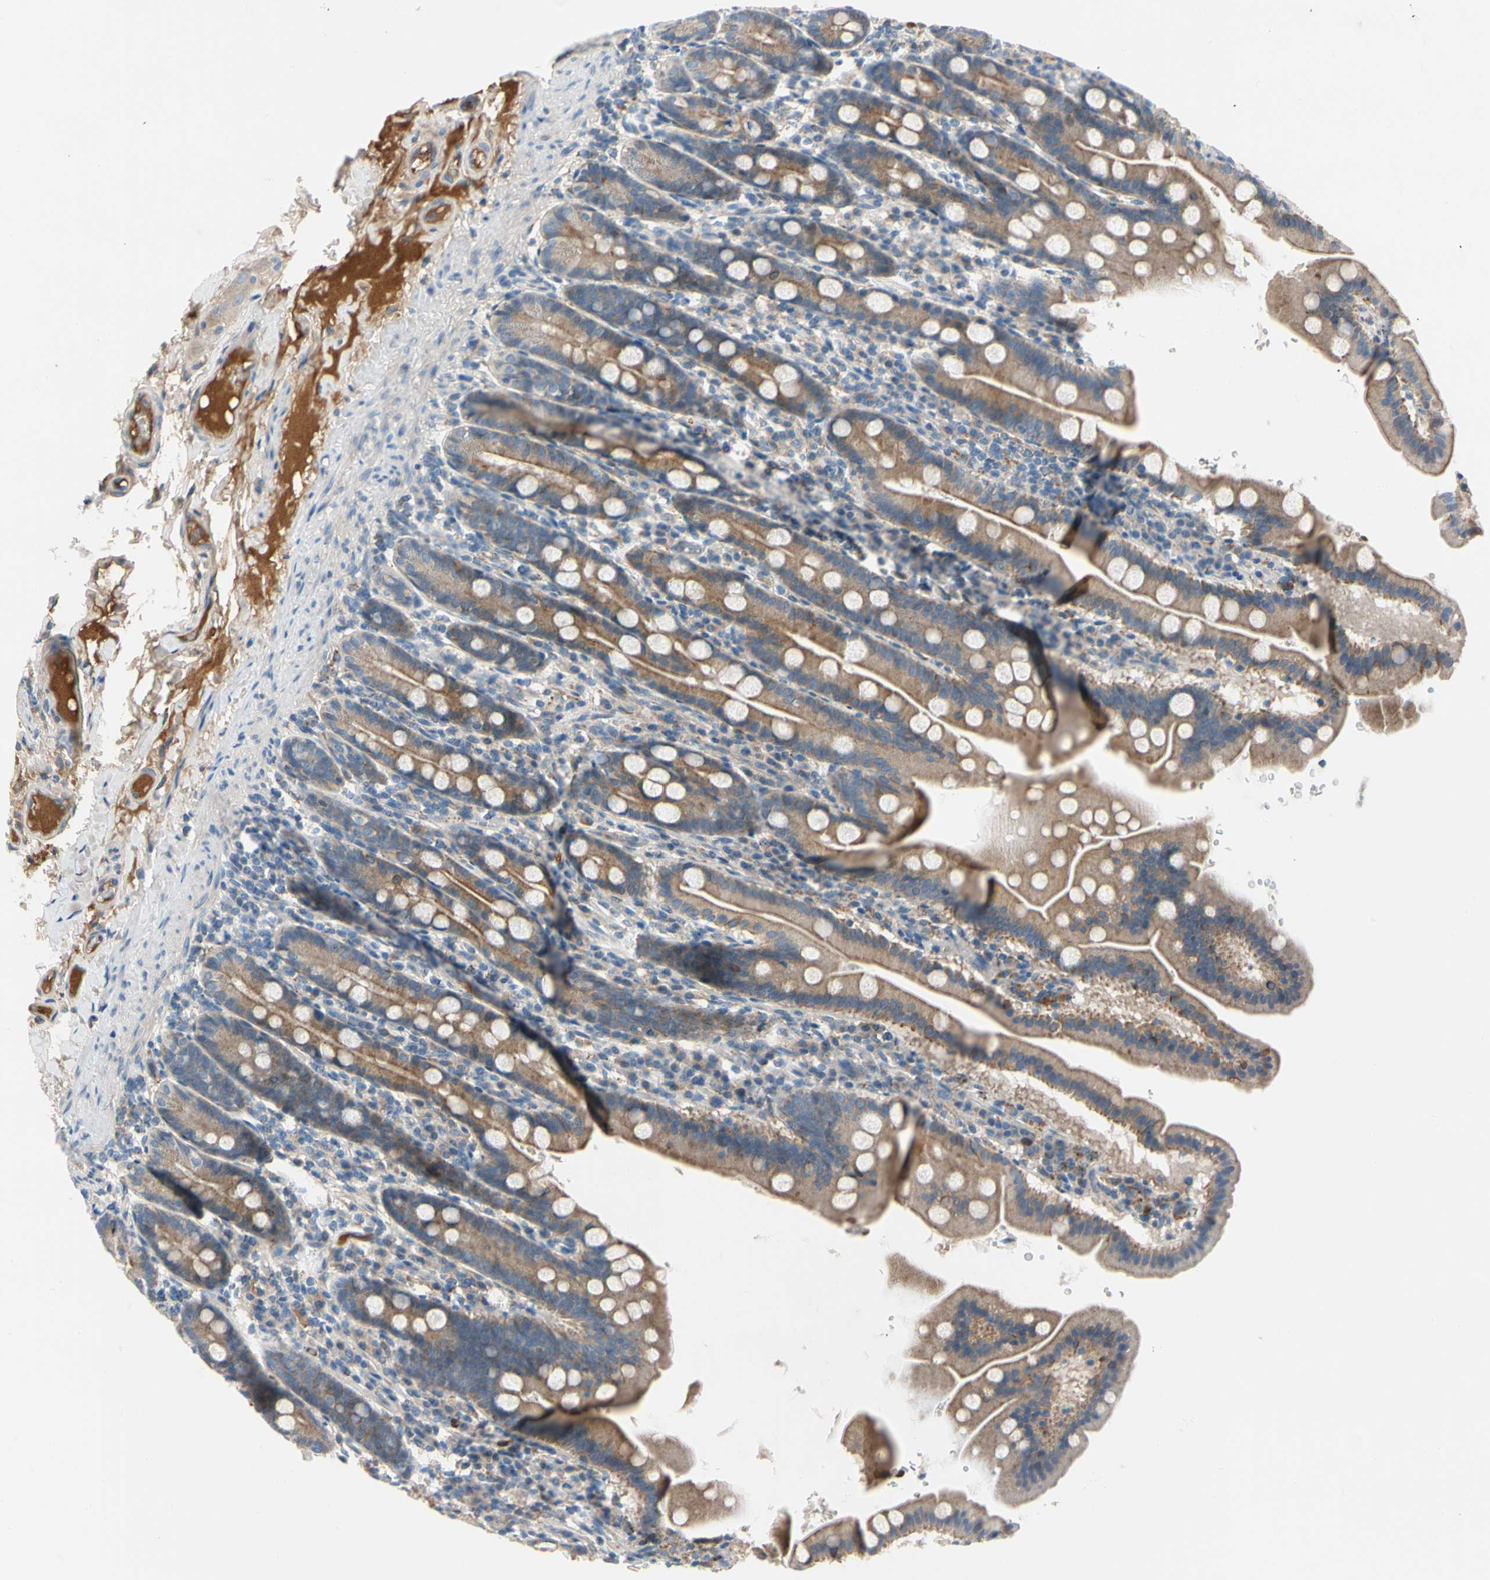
{"staining": {"intensity": "moderate", "quantity": ">75%", "location": "cytoplasmic/membranous"}, "tissue": "duodenum", "cell_type": "Glandular cells", "image_type": "normal", "snomed": [{"axis": "morphology", "description": "Normal tissue, NOS"}, {"axis": "topography", "description": "Duodenum"}], "caption": "DAB (3,3'-diaminobenzidine) immunohistochemical staining of benign human duodenum exhibits moderate cytoplasmic/membranous protein expression in approximately >75% of glandular cells.", "gene": "HJURP", "patient": {"sex": "male", "age": 50}}